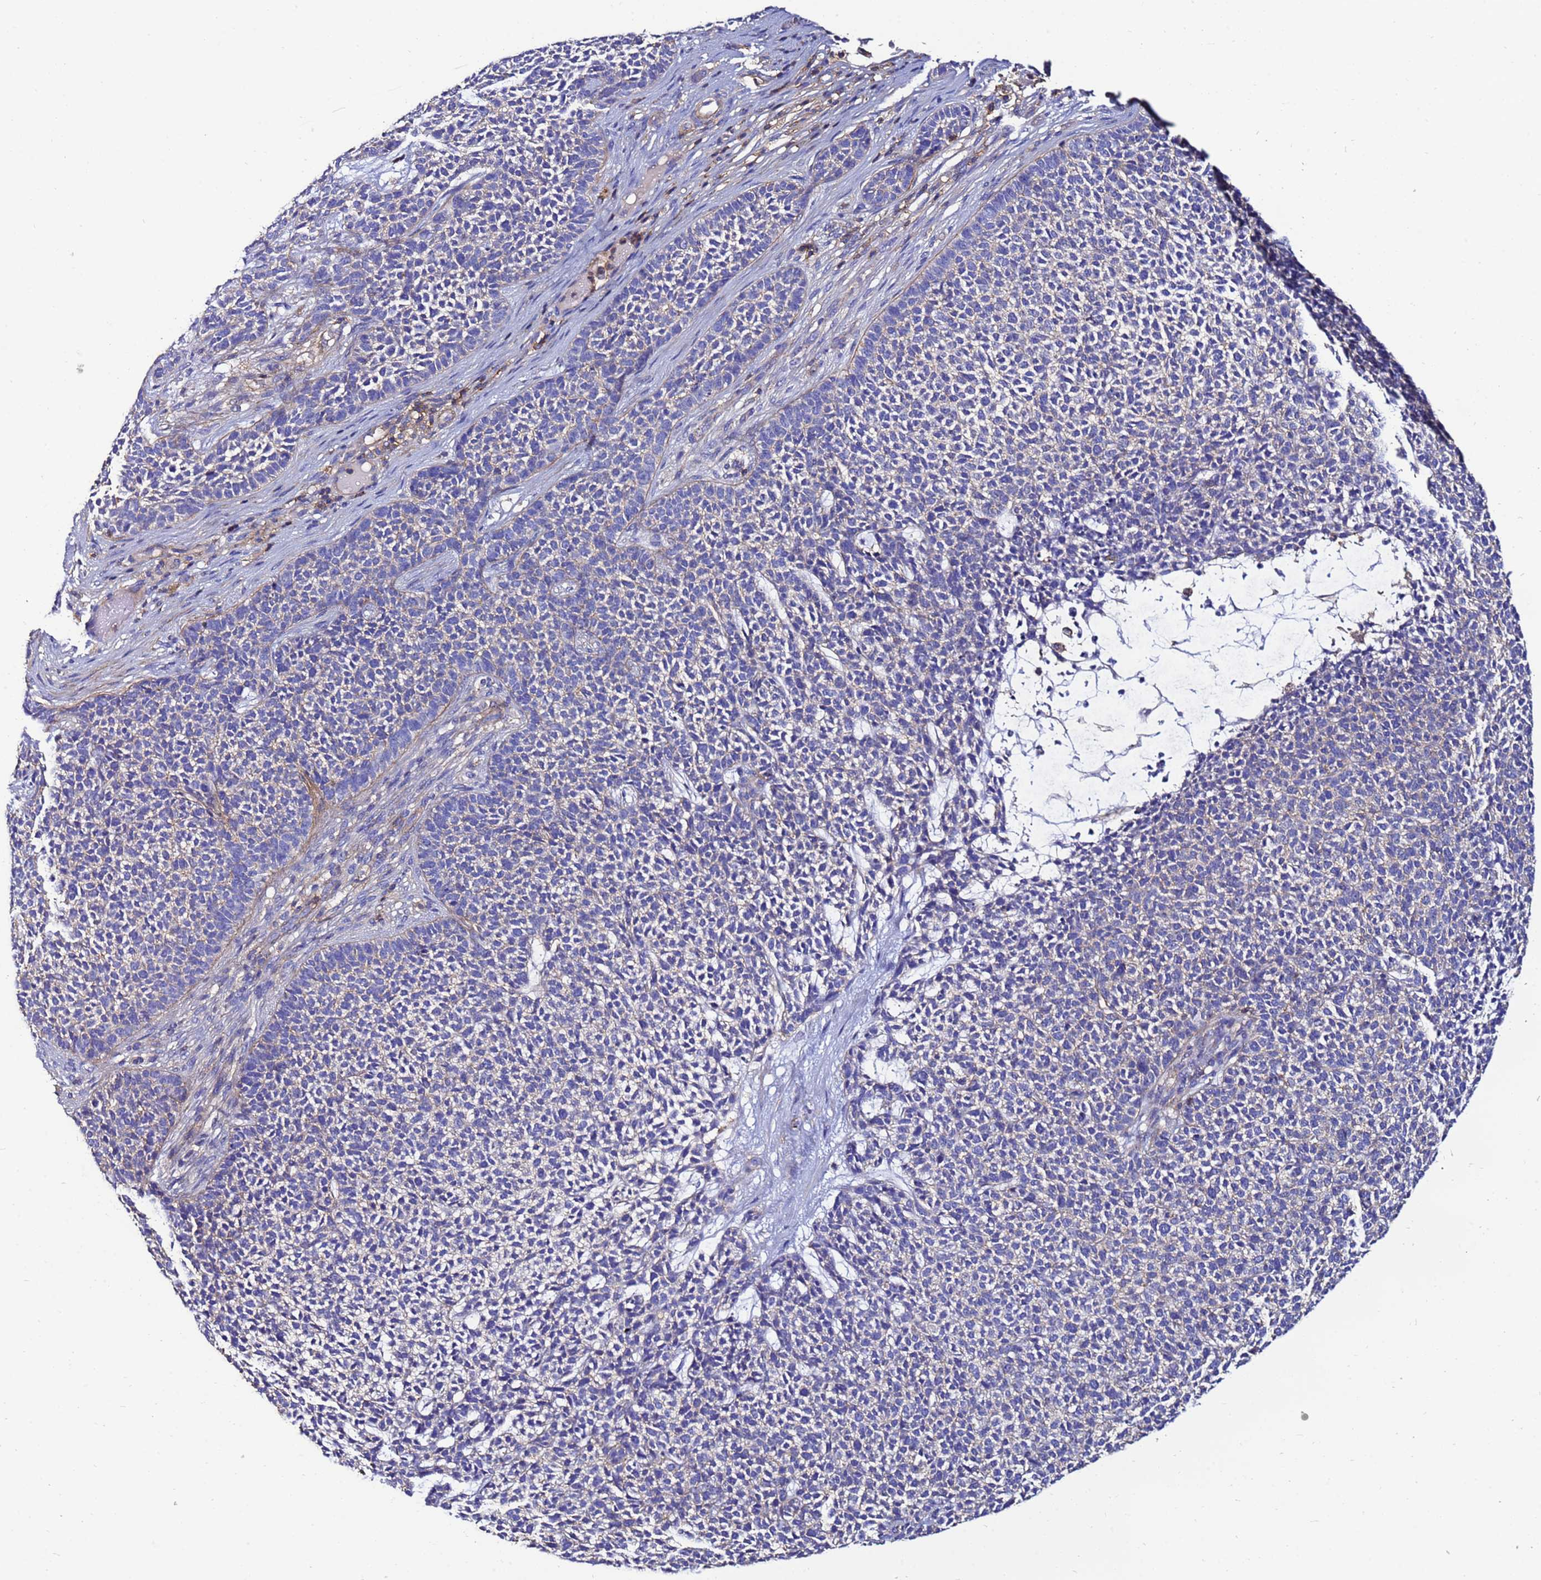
{"staining": {"intensity": "negative", "quantity": "none", "location": "none"}, "tissue": "skin cancer", "cell_type": "Tumor cells", "image_type": "cancer", "snomed": [{"axis": "morphology", "description": "Basal cell carcinoma"}, {"axis": "topography", "description": "Skin"}], "caption": "Micrograph shows no protein expression in tumor cells of skin cancer (basal cell carcinoma) tissue.", "gene": "ACTB", "patient": {"sex": "female", "age": 84}}